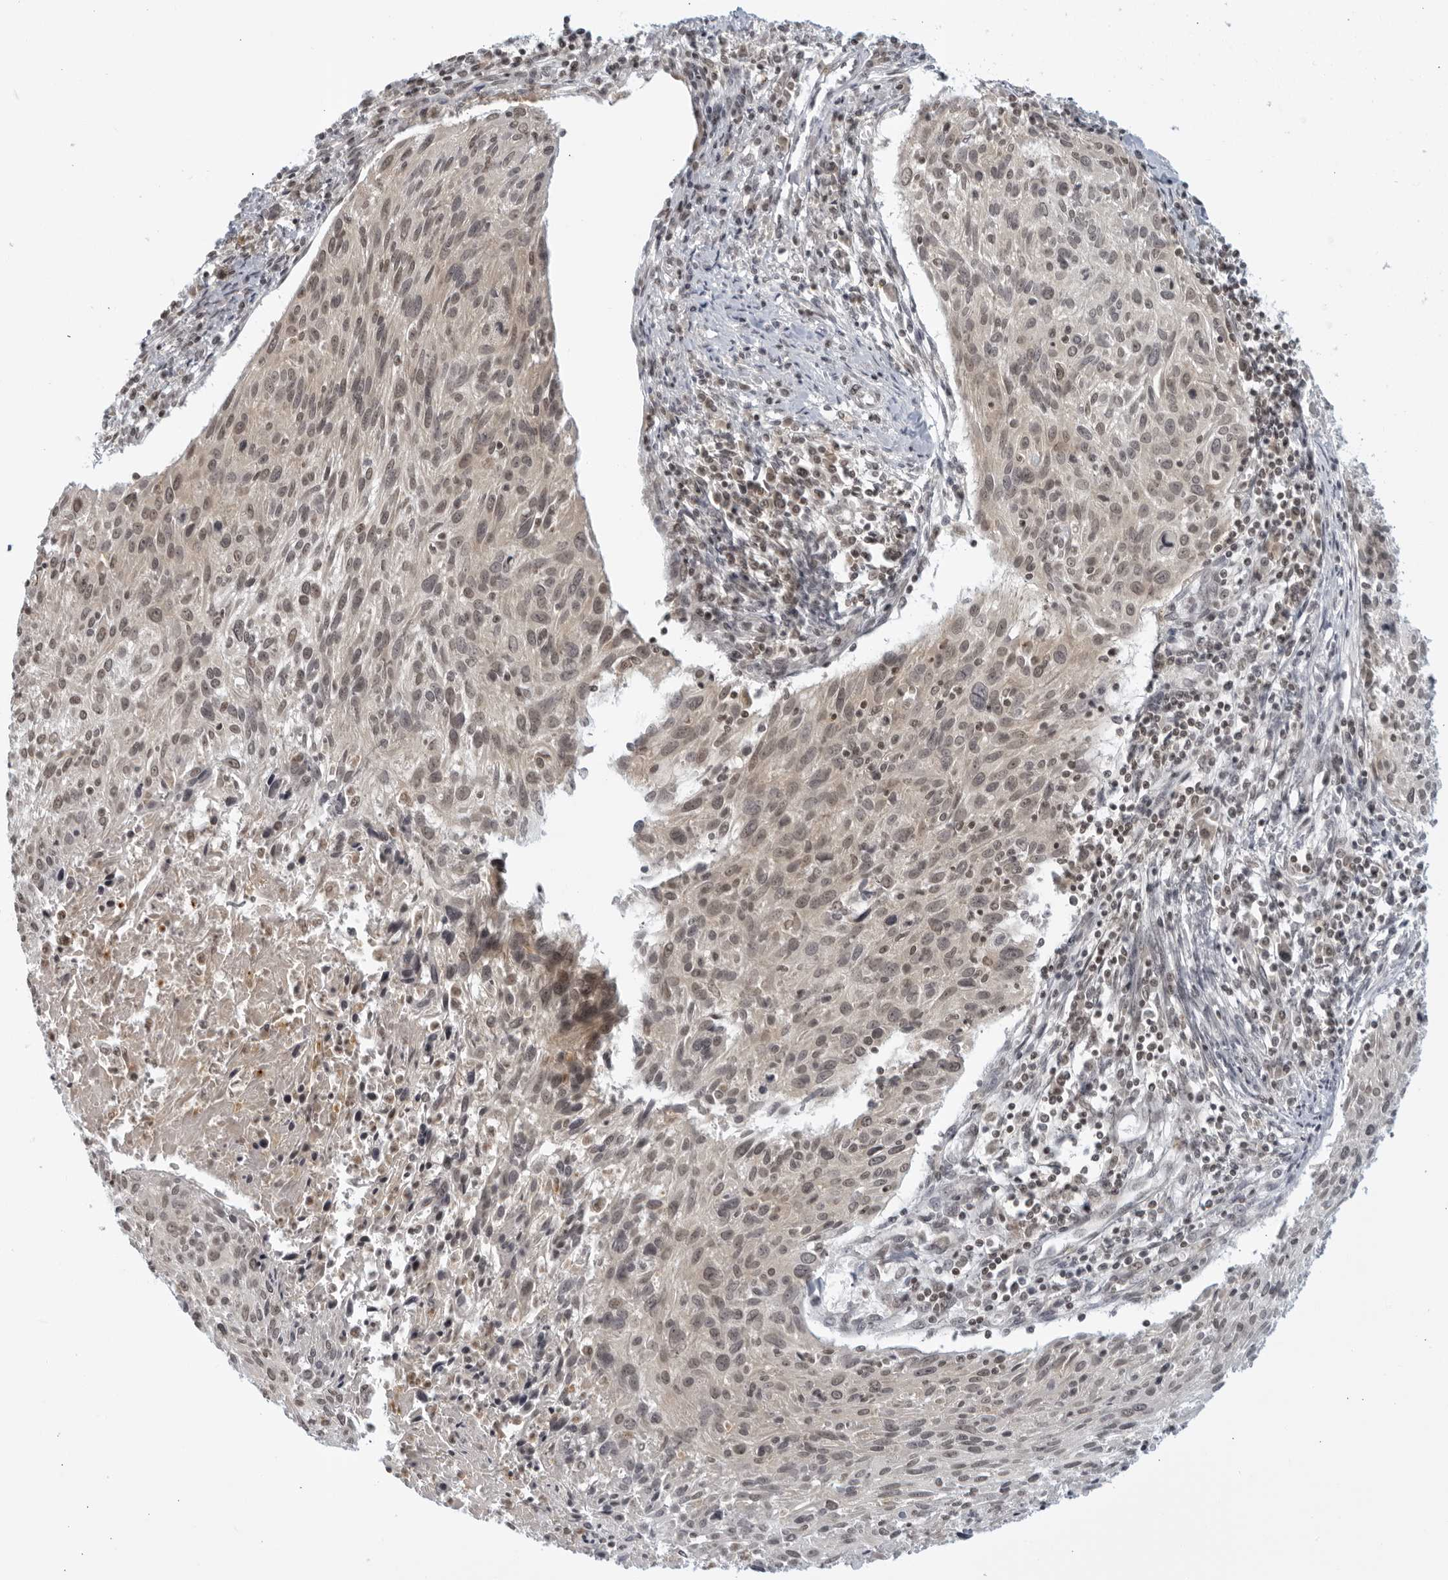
{"staining": {"intensity": "weak", "quantity": ">75%", "location": "nuclear"}, "tissue": "cervical cancer", "cell_type": "Tumor cells", "image_type": "cancer", "snomed": [{"axis": "morphology", "description": "Squamous cell carcinoma, NOS"}, {"axis": "topography", "description": "Cervix"}], "caption": "Approximately >75% of tumor cells in cervical cancer (squamous cell carcinoma) demonstrate weak nuclear protein positivity as visualized by brown immunohistochemical staining.", "gene": "CC2D1B", "patient": {"sex": "female", "age": 51}}